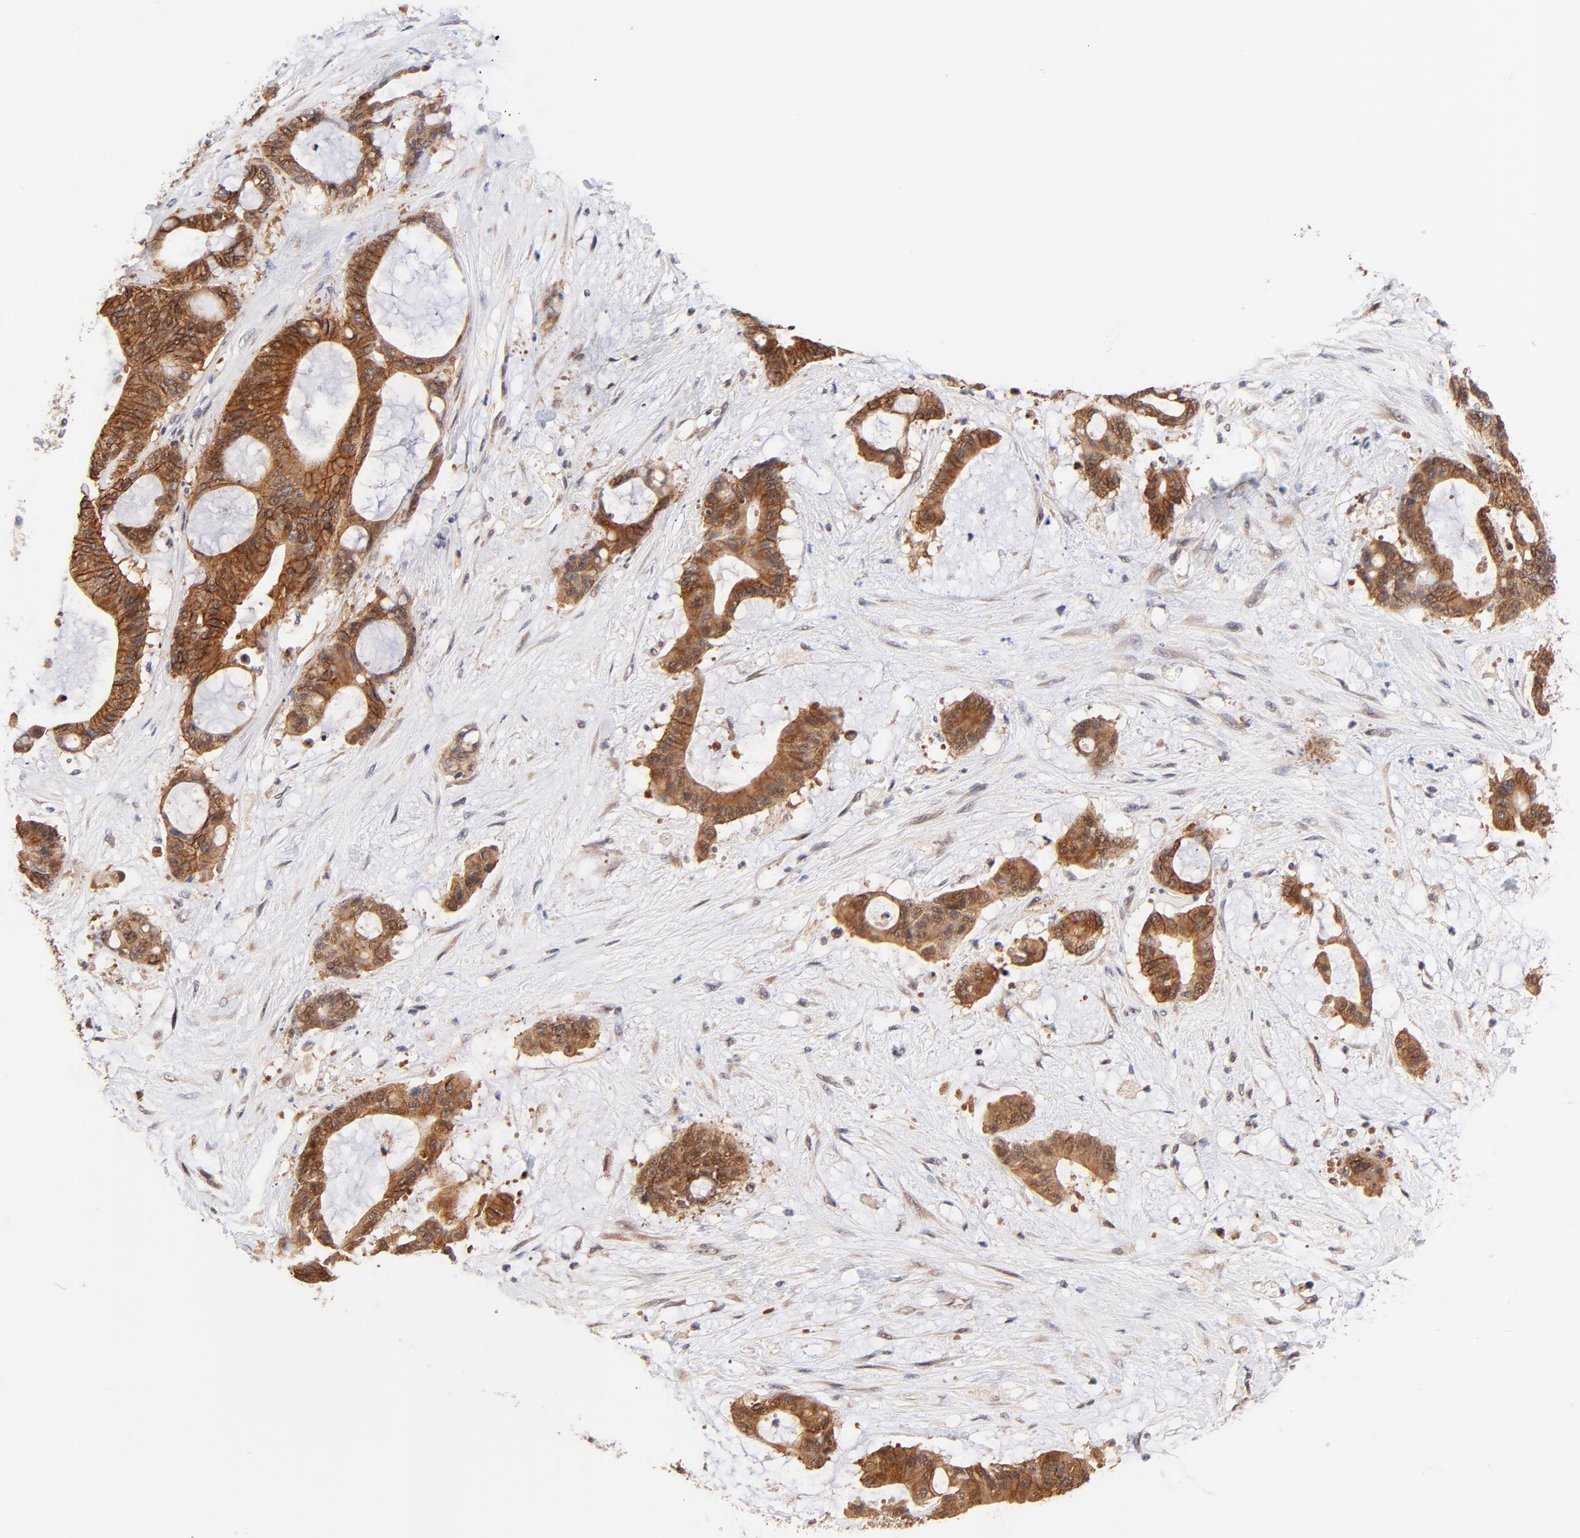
{"staining": {"intensity": "strong", "quantity": ">75%", "location": "cytoplasmic/membranous"}, "tissue": "liver cancer", "cell_type": "Tumor cells", "image_type": "cancer", "snomed": [{"axis": "morphology", "description": "Cholangiocarcinoma"}, {"axis": "topography", "description": "Liver"}], "caption": "Immunohistochemistry photomicrograph of cholangiocarcinoma (liver) stained for a protein (brown), which reveals high levels of strong cytoplasmic/membranous expression in about >75% of tumor cells.", "gene": "TXNL1", "patient": {"sex": "female", "age": 73}}